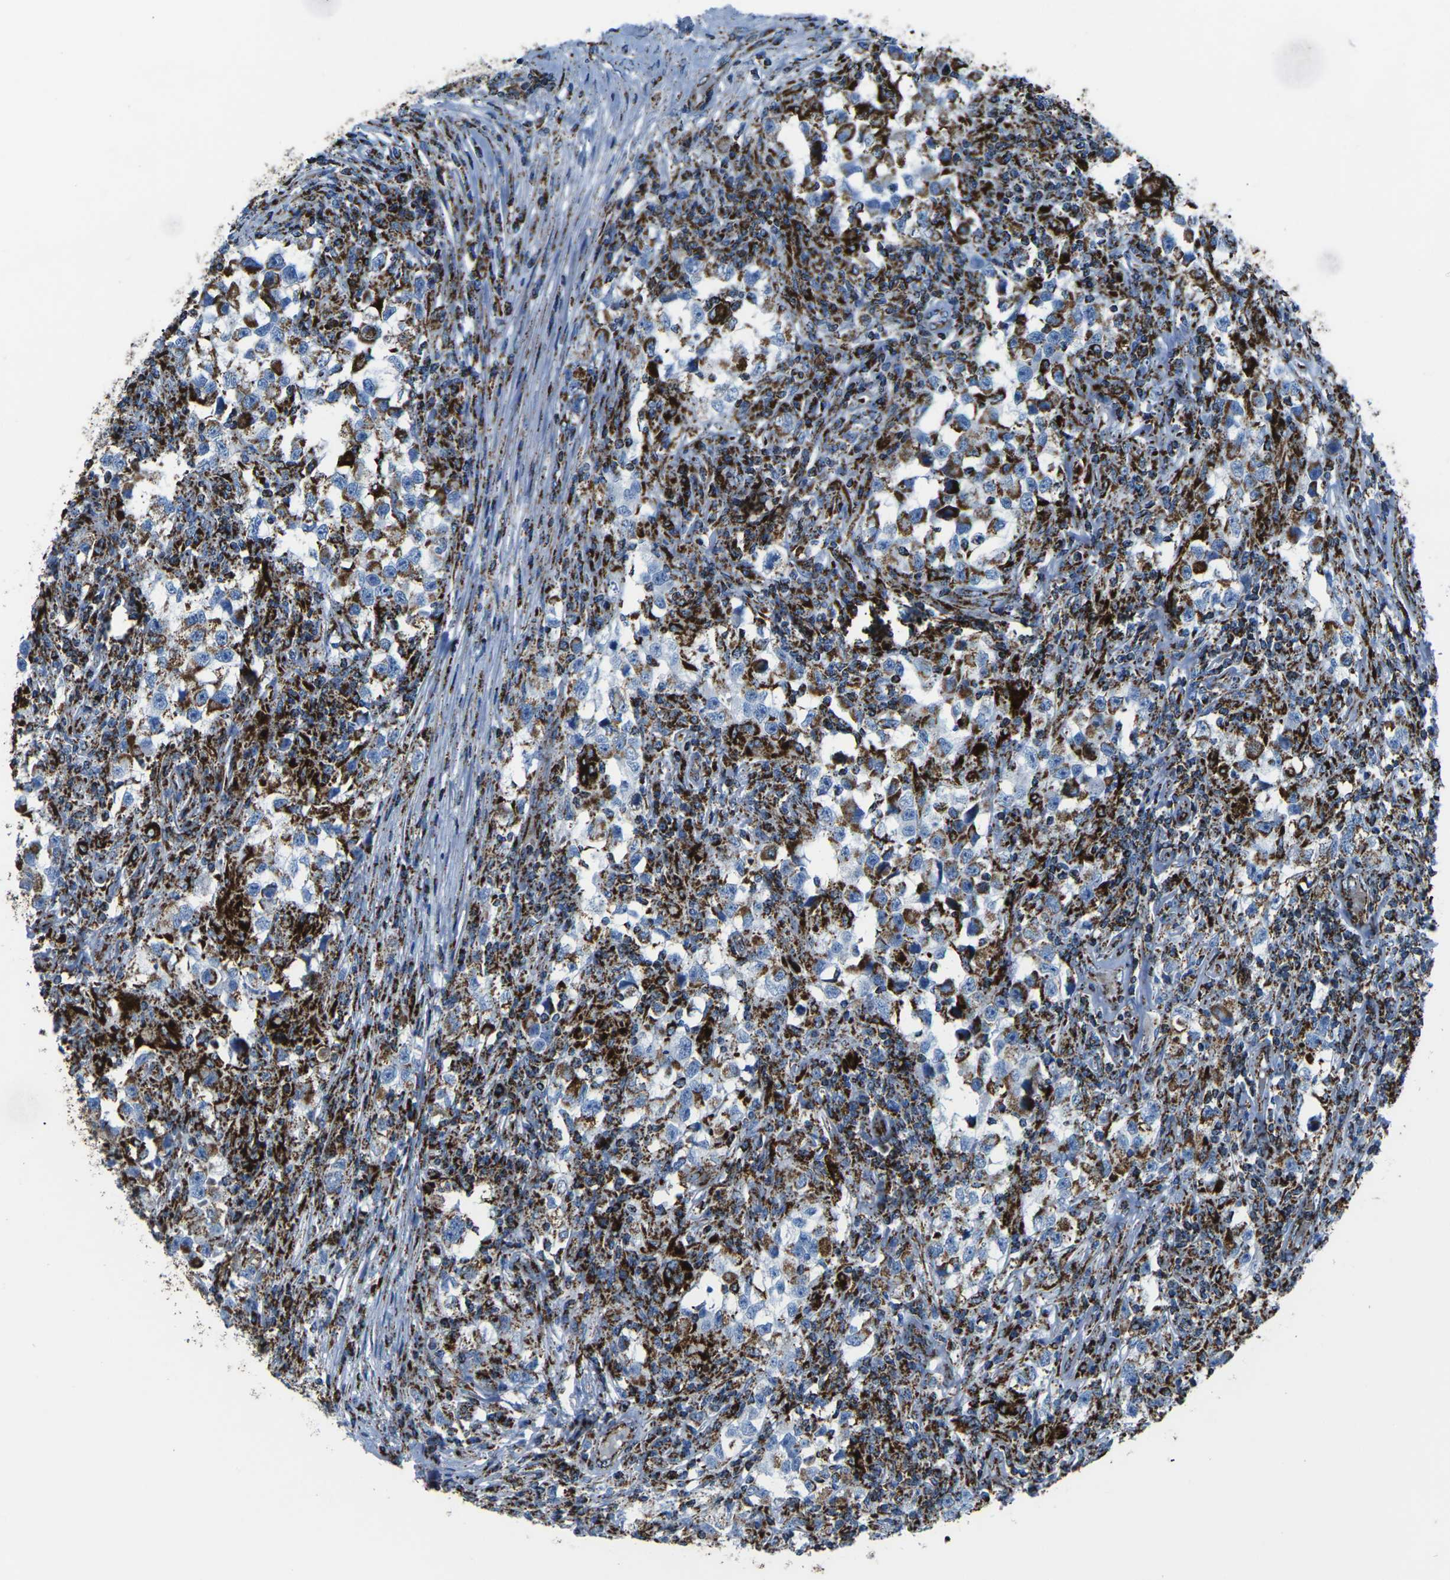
{"staining": {"intensity": "strong", "quantity": "25%-75%", "location": "cytoplasmic/membranous"}, "tissue": "testis cancer", "cell_type": "Tumor cells", "image_type": "cancer", "snomed": [{"axis": "morphology", "description": "Carcinoma, Embryonal, NOS"}, {"axis": "topography", "description": "Testis"}], "caption": "Testis embryonal carcinoma stained with IHC reveals strong cytoplasmic/membranous staining in about 25%-75% of tumor cells.", "gene": "MT-CO2", "patient": {"sex": "male", "age": 21}}